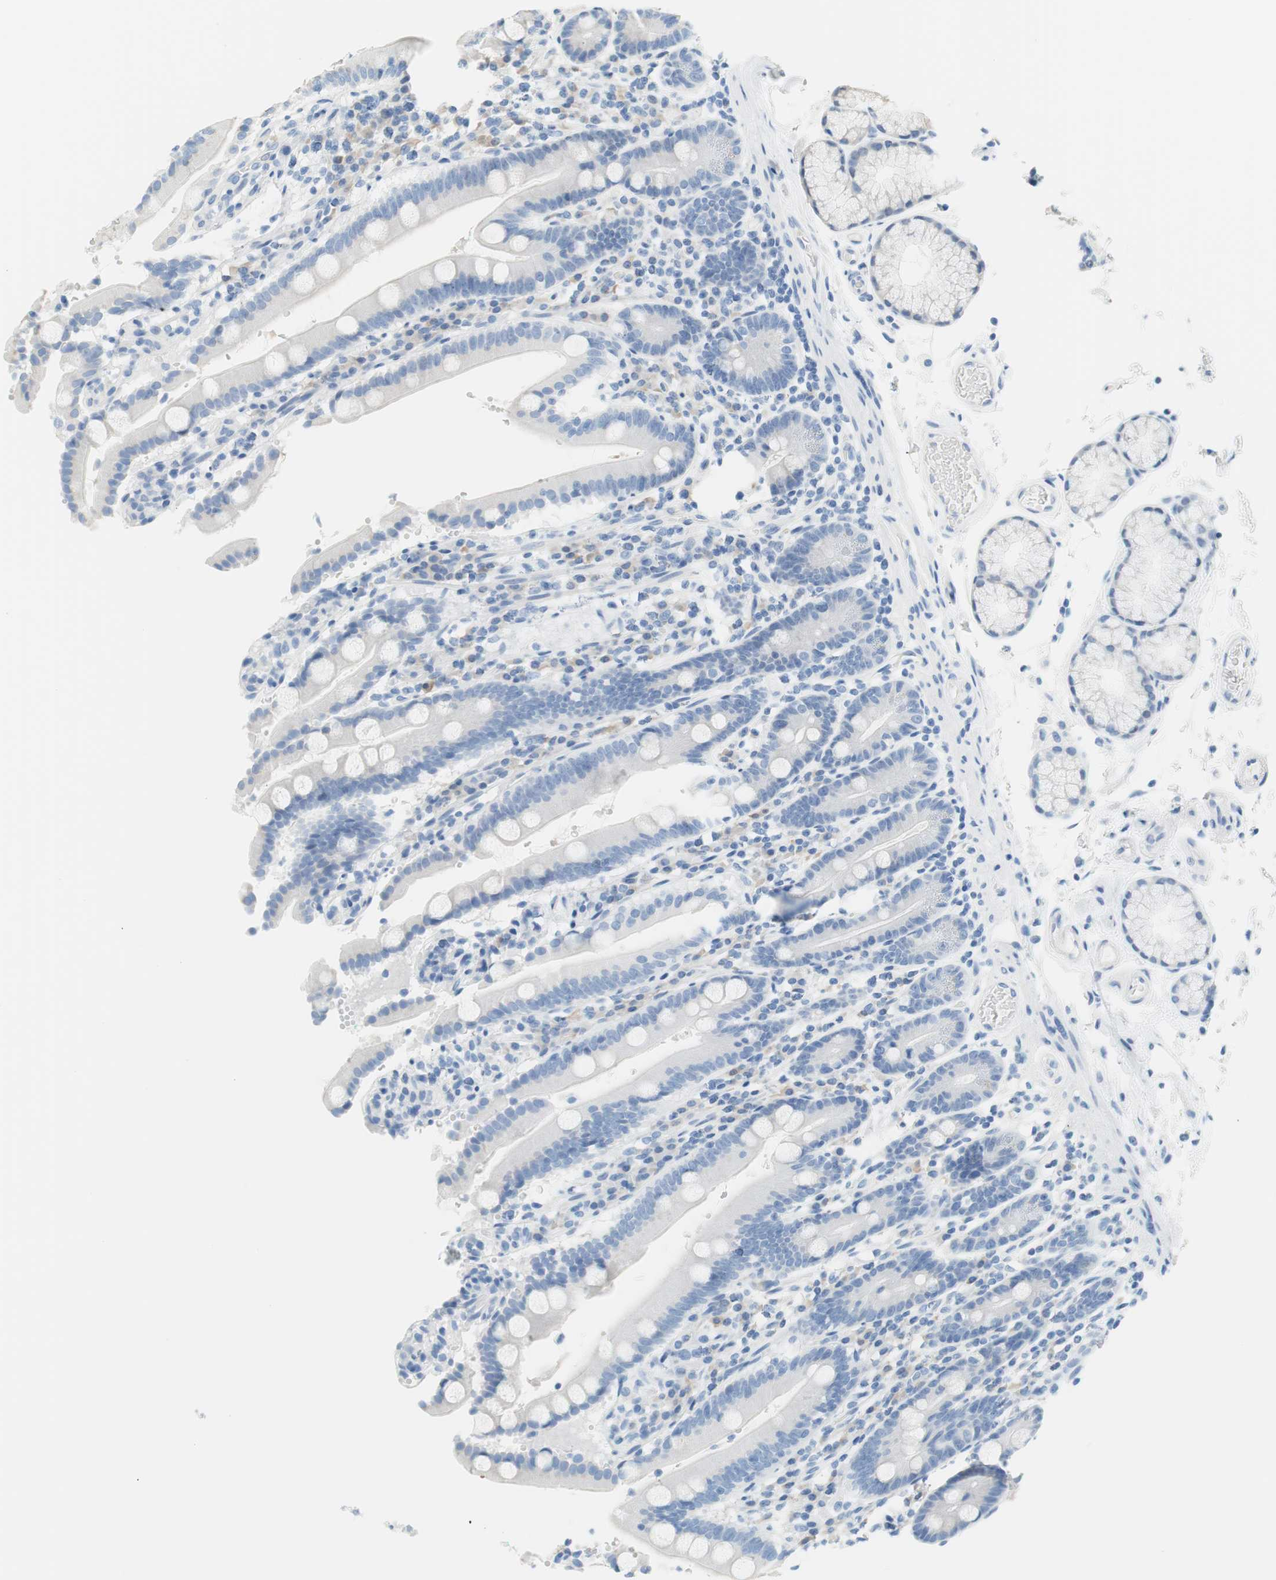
{"staining": {"intensity": "negative", "quantity": "none", "location": "none"}, "tissue": "duodenum", "cell_type": "Glandular cells", "image_type": "normal", "snomed": [{"axis": "morphology", "description": "Normal tissue, NOS"}, {"axis": "topography", "description": "Small intestine, NOS"}], "caption": "This histopathology image is of normal duodenum stained with immunohistochemistry (IHC) to label a protein in brown with the nuclei are counter-stained blue. There is no expression in glandular cells.", "gene": "MYH1", "patient": {"sex": "female", "age": 71}}